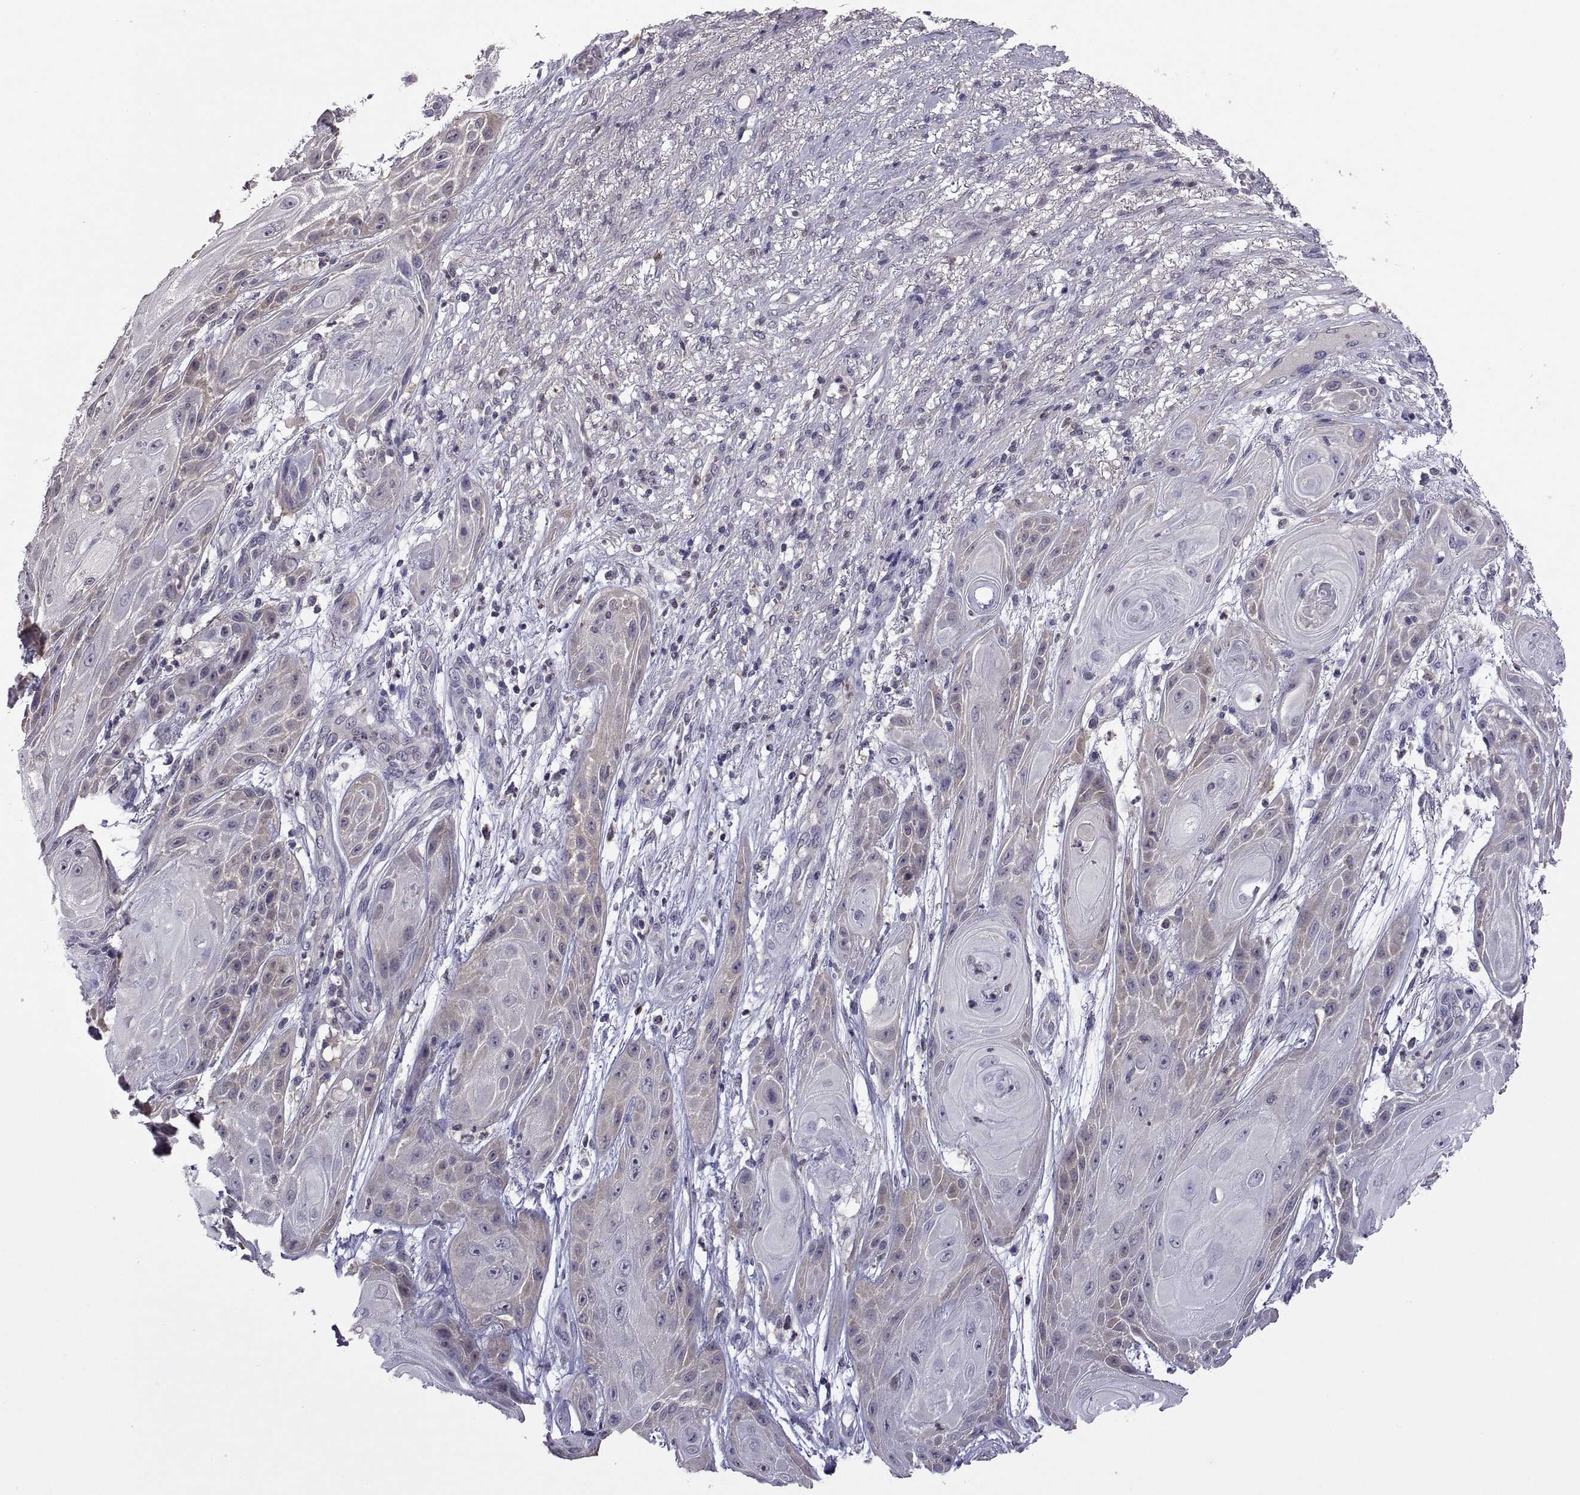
{"staining": {"intensity": "negative", "quantity": "none", "location": "none"}, "tissue": "skin cancer", "cell_type": "Tumor cells", "image_type": "cancer", "snomed": [{"axis": "morphology", "description": "Squamous cell carcinoma, NOS"}, {"axis": "topography", "description": "Skin"}], "caption": "DAB (3,3'-diaminobenzidine) immunohistochemical staining of human skin cancer reveals no significant expression in tumor cells.", "gene": "FGF9", "patient": {"sex": "male", "age": 62}}